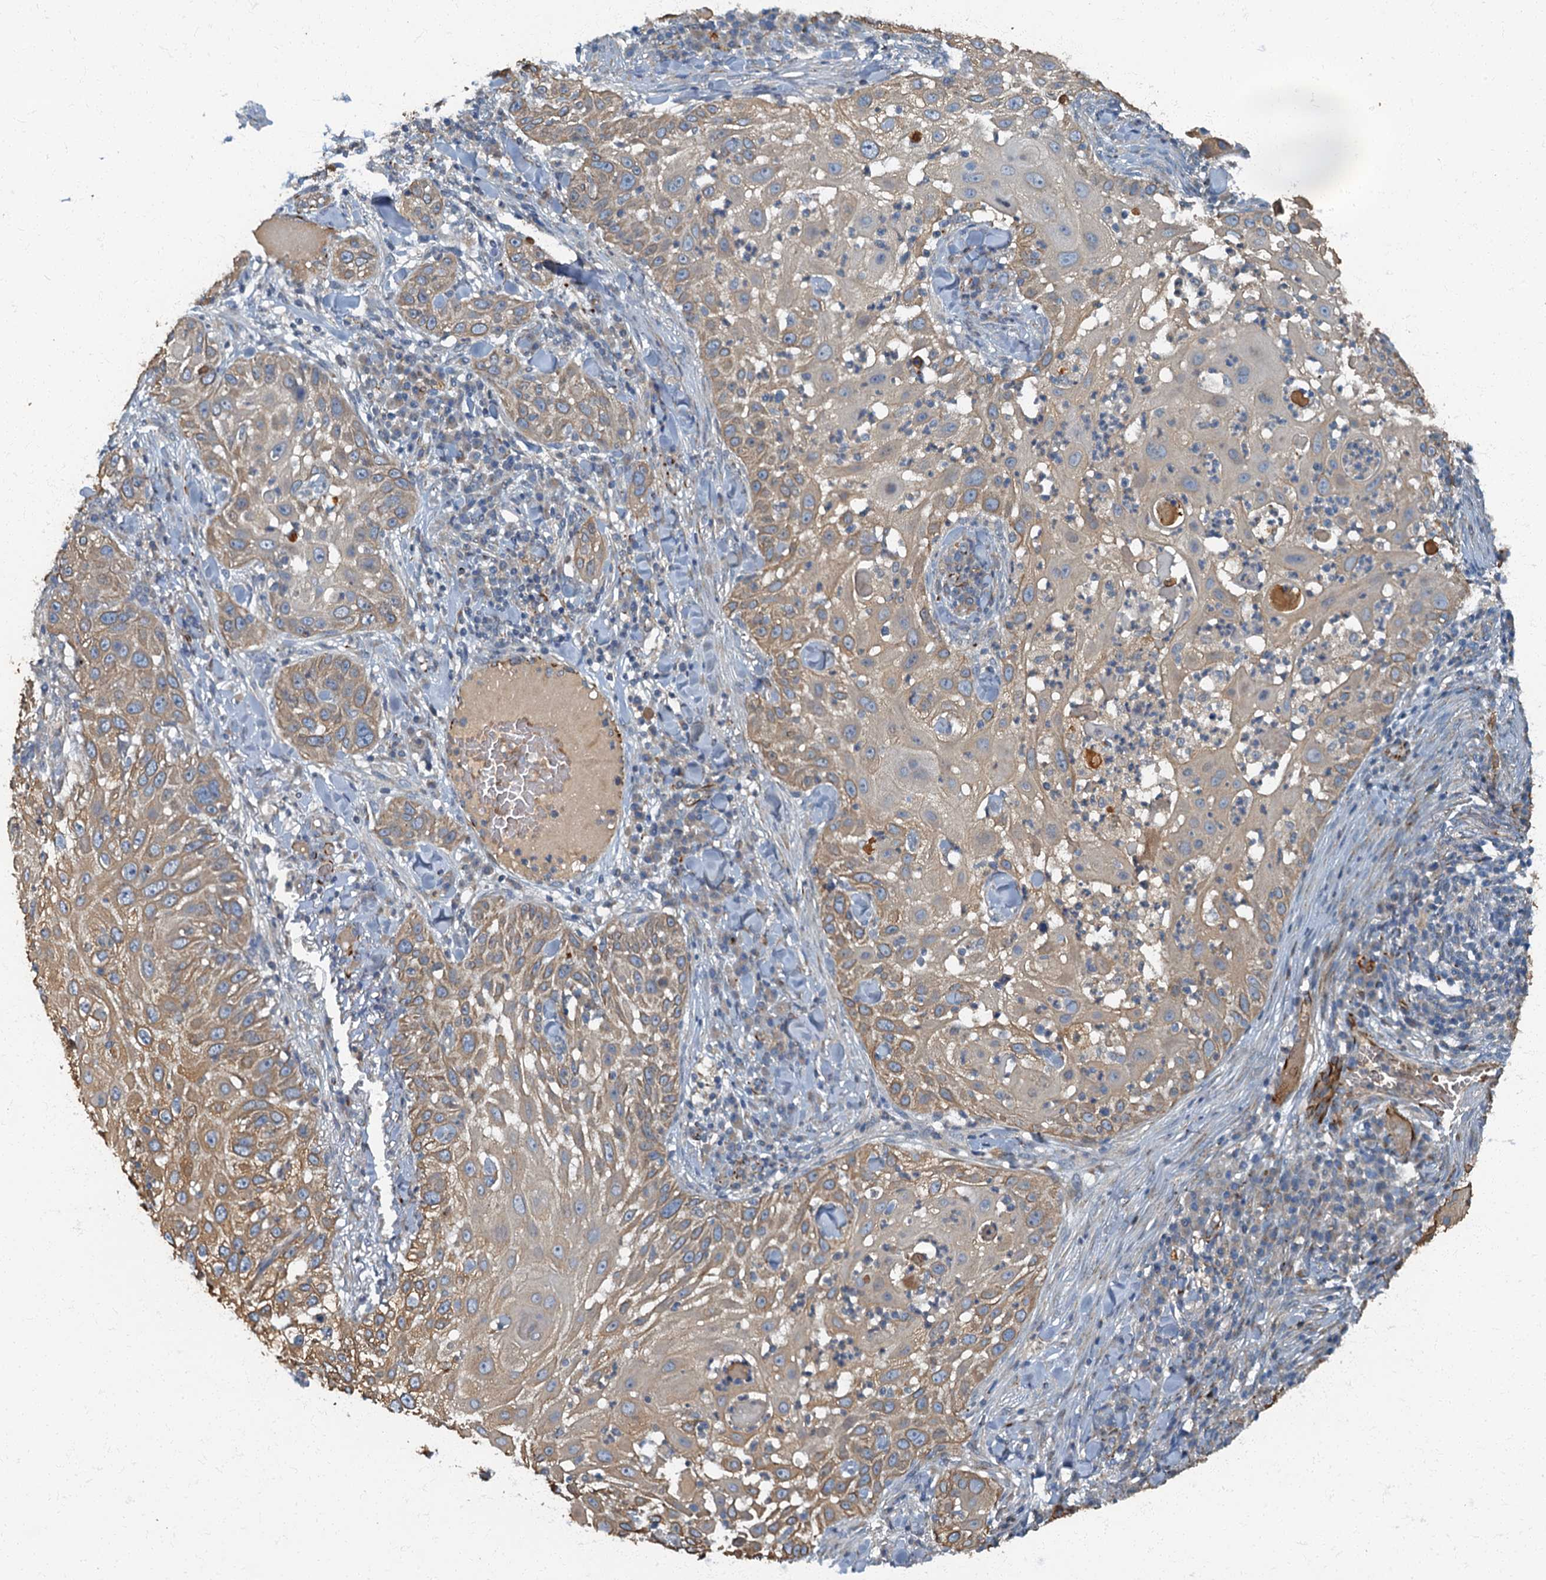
{"staining": {"intensity": "moderate", "quantity": ">75%", "location": "cytoplasmic/membranous"}, "tissue": "skin cancer", "cell_type": "Tumor cells", "image_type": "cancer", "snomed": [{"axis": "morphology", "description": "Squamous cell carcinoma, NOS"}, {"axis": "topography", "description": "Skin"}], "caption": "Immunohistochemistry of human skin cancer exhibits medium levels of moderate cytoplasmic/membranous expression in about >75% of tumor cells. The protein of interest is shown in brown color, while the nuclei are stained blue.", "gene": "ARL11", "patient": {"sex": "female", "age": 44}}